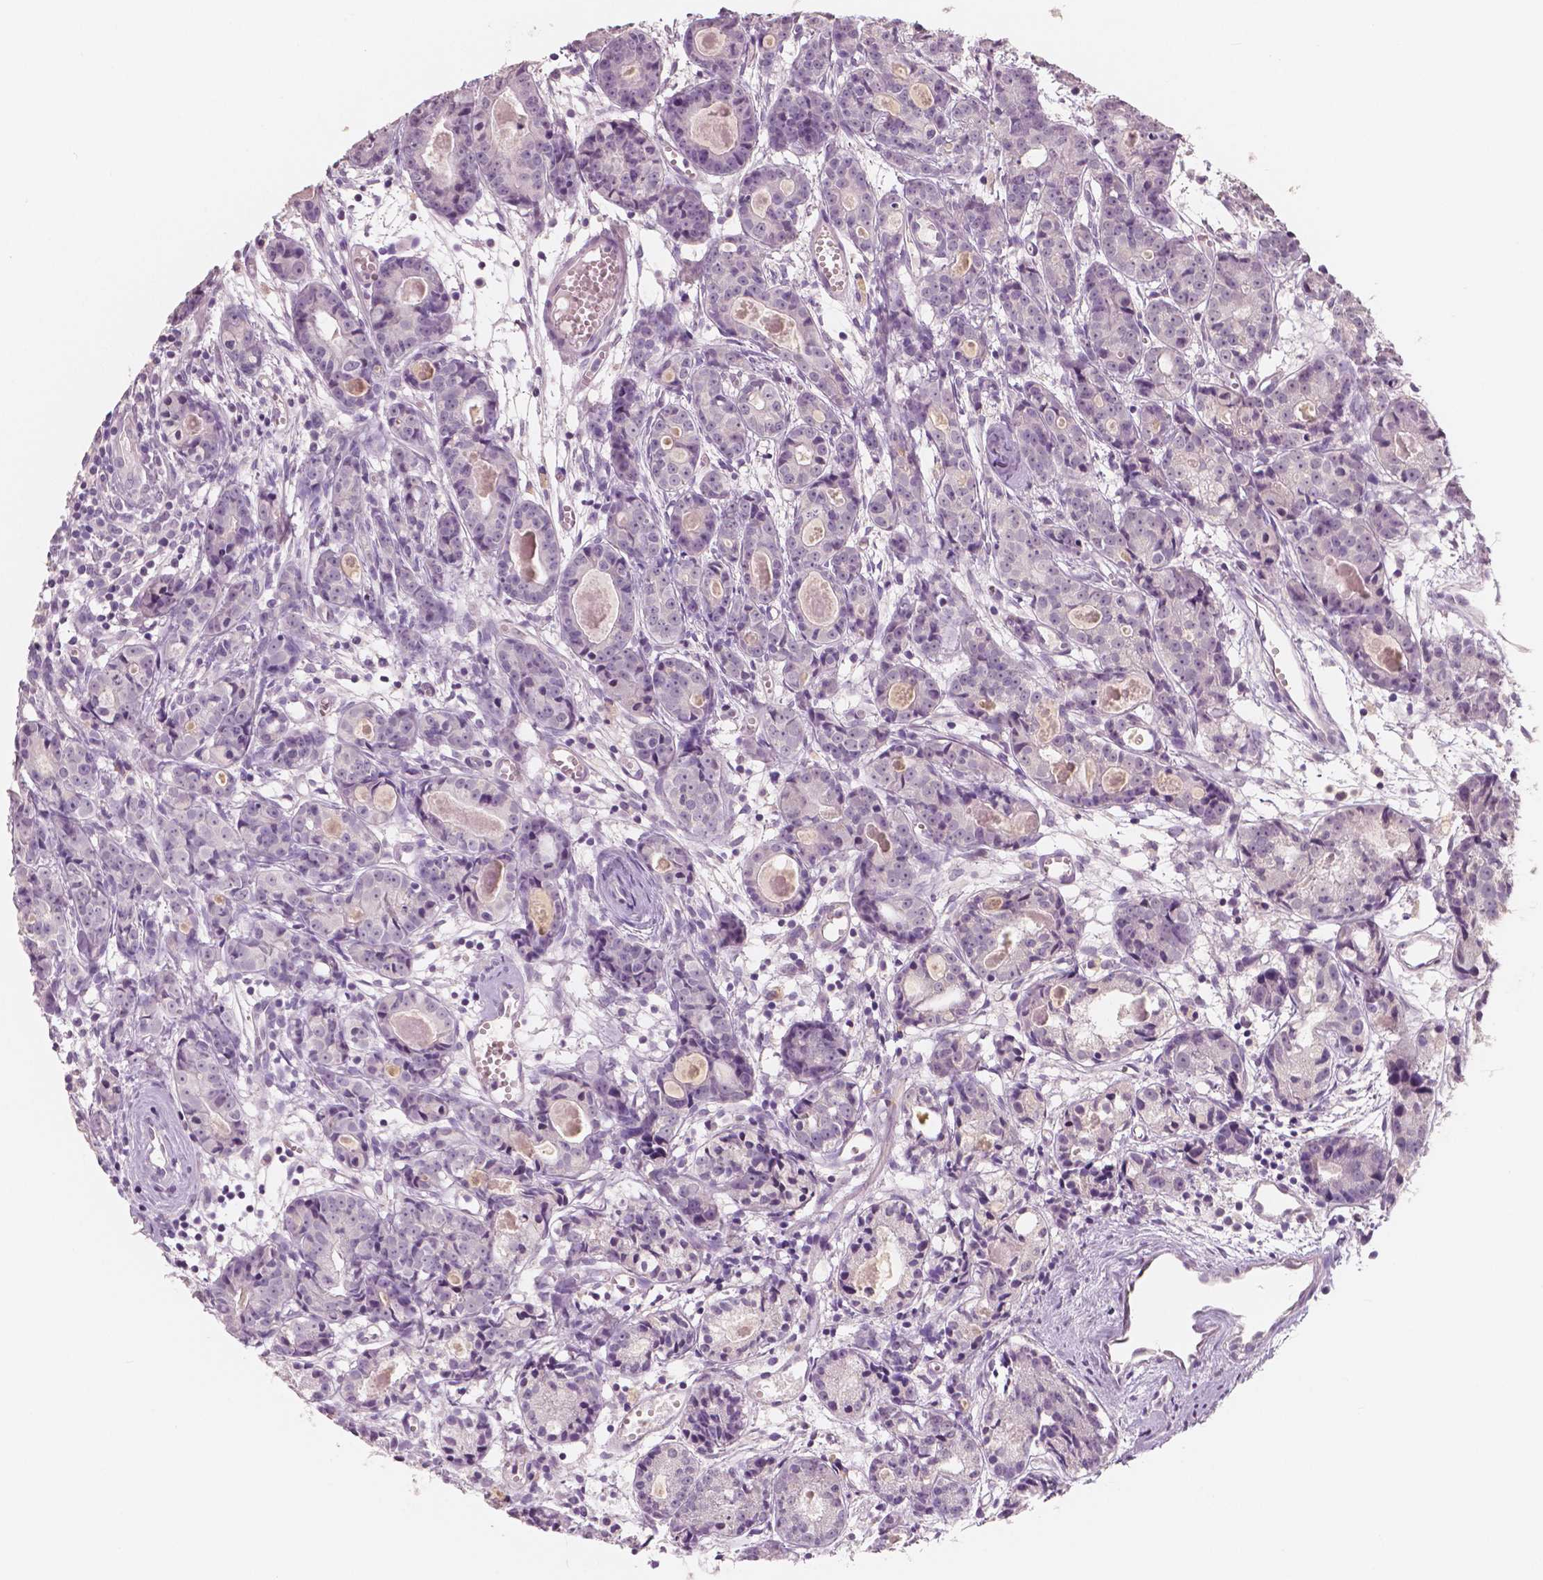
{"staining": {"intensity": "negative", "quantity": "none", "location": "none"}, "tissue": "prostate cancer", "cell_type": "Tumor cells", "image_type": "cancer", "snomed": [{"axis": "morphology", "description": "Adenocarcinoma, Medium grade"}, {"axis": "topography", "description": "Prostate"}], "caption": "A high-resolution image shows IHC staining of prostate cancer (medium-grade adenocarcinoma), which shows no significant positivity in tumor cells.", "gene": "NECAB1", "patient": {"sex": "male", "age": 74}}